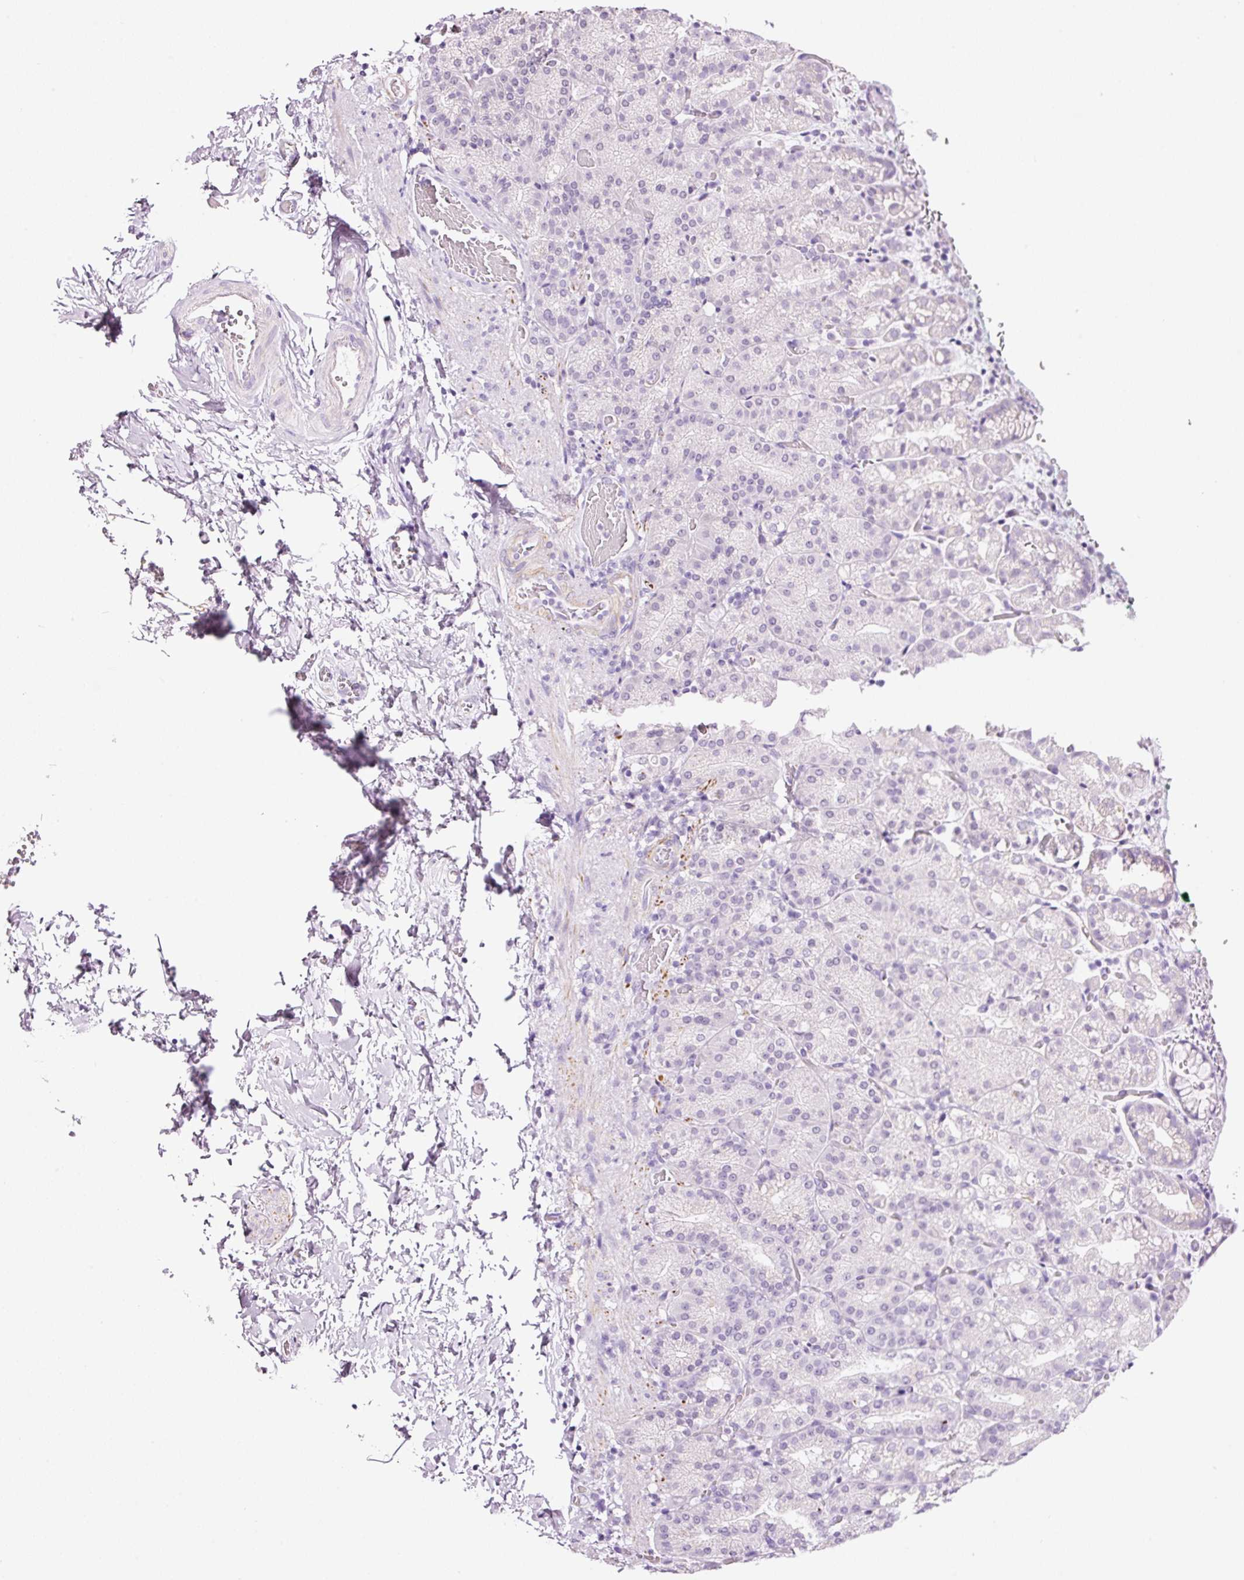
{"staining": {"intensity": "negative", "quantity": "none", "location": "none"}, "tissue": "stomach", "cell_type": "Glandular cells", "image_type": "normal", "snomed": [{"axis": "morphology", "description": "Normal tissue, NOS"}, {"axis": "topography", "description": "Stomach, upper"}], "caption": "Human stomach stained for a protein using immunohistochemistry exhibits no staining in glandular cells.", "gene": "RTF2", "patient": {"sex": "female", "age": 81}}